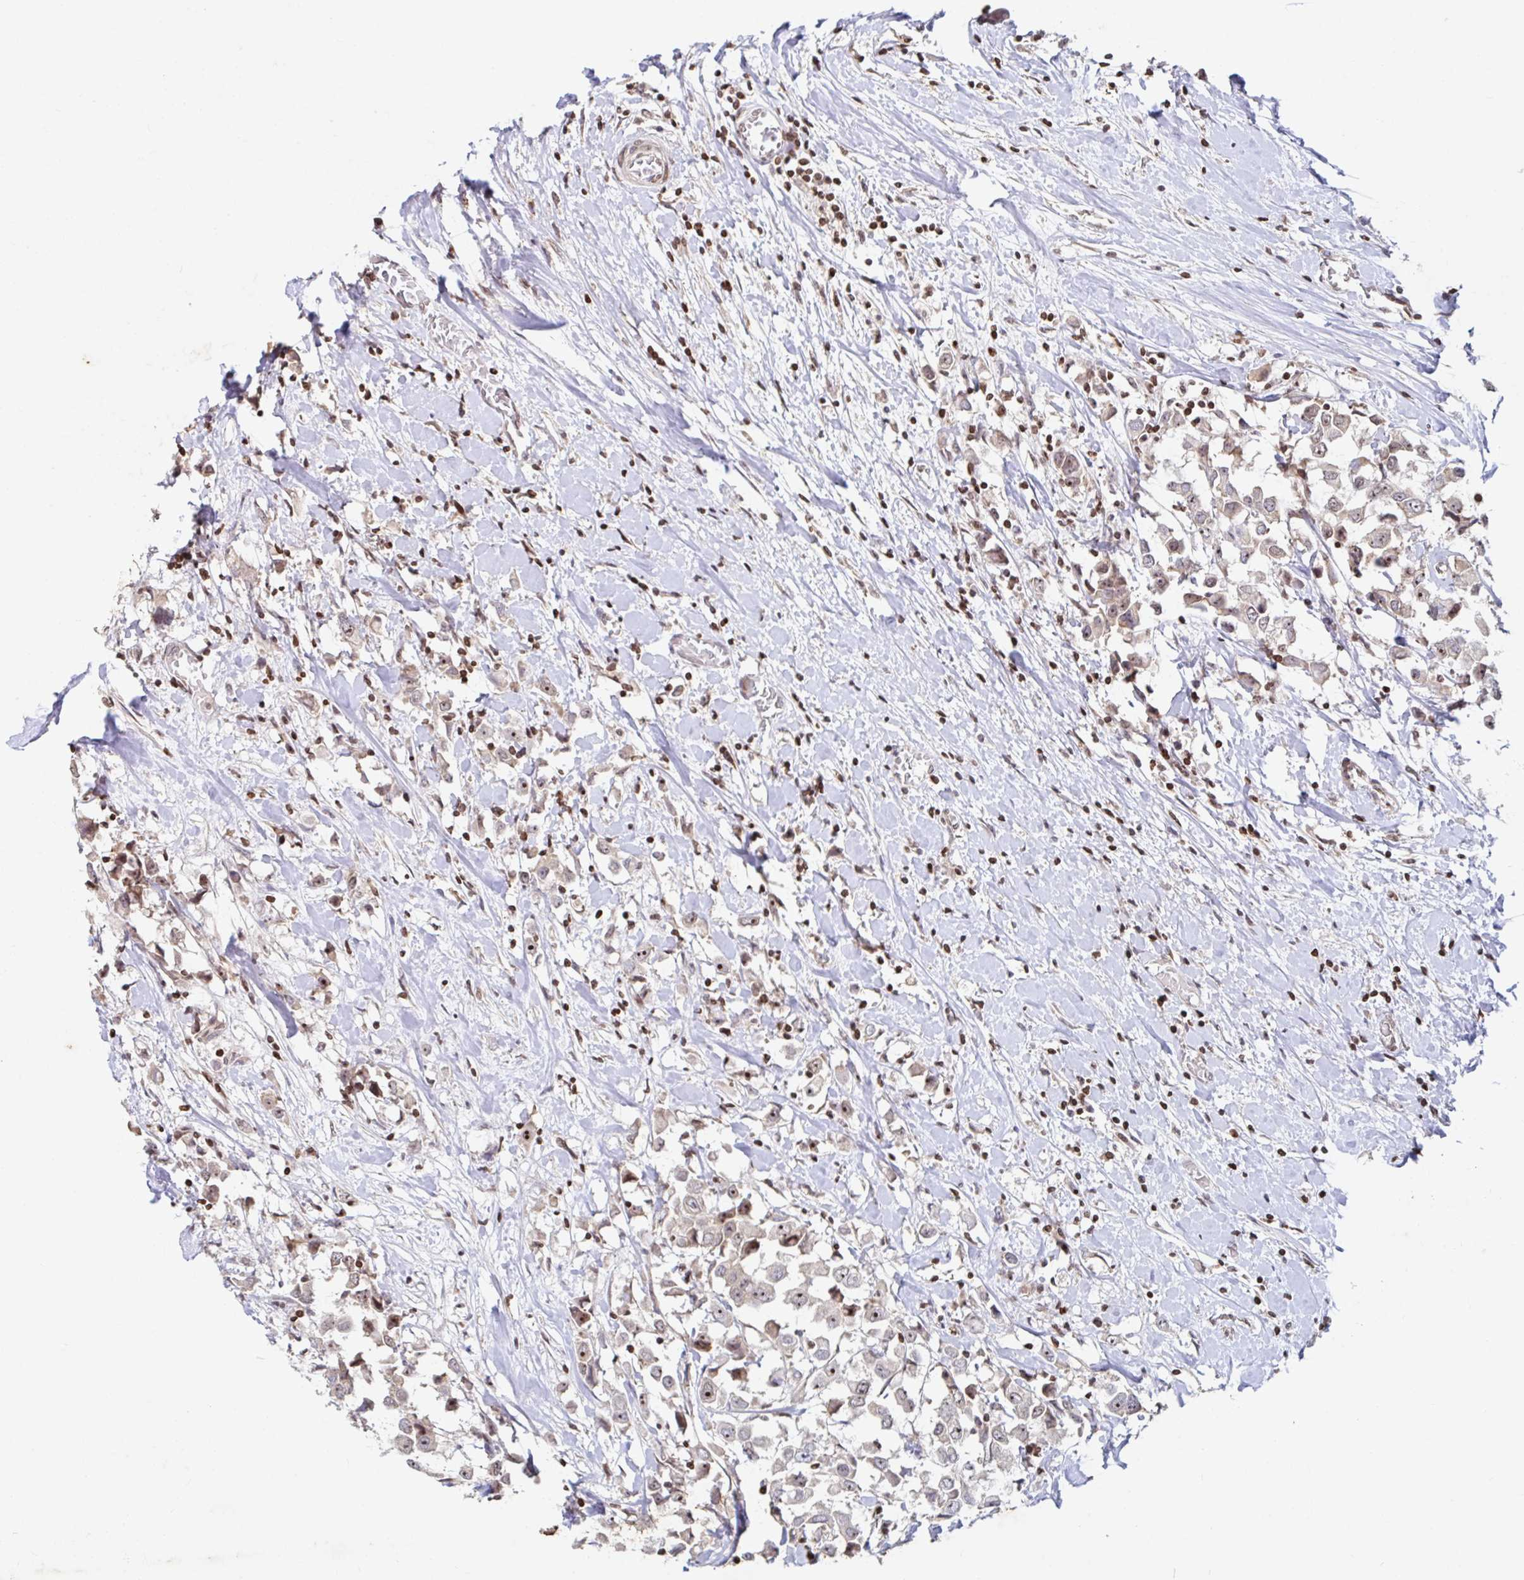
{"staining": {"intensity": "weak", "quantity": ">75%", "location": "nuclear"}, "tissue": "breast cancer", "cell_type": "Tumor cells", "image_type": "cancer", "snomed": [{"axis": "morphology", "description": "Duct carcinoma"}, {"axis": "topography", "description": "Breast"}], "caption": "Invasive ductal carcinoma (breast) stained with DAB IHC displays low levels of weak nuclear positivity in approximately >75% of tumor cells.", "gene": "C19orf53", "patient": {"sex": "female", "age": 61}}